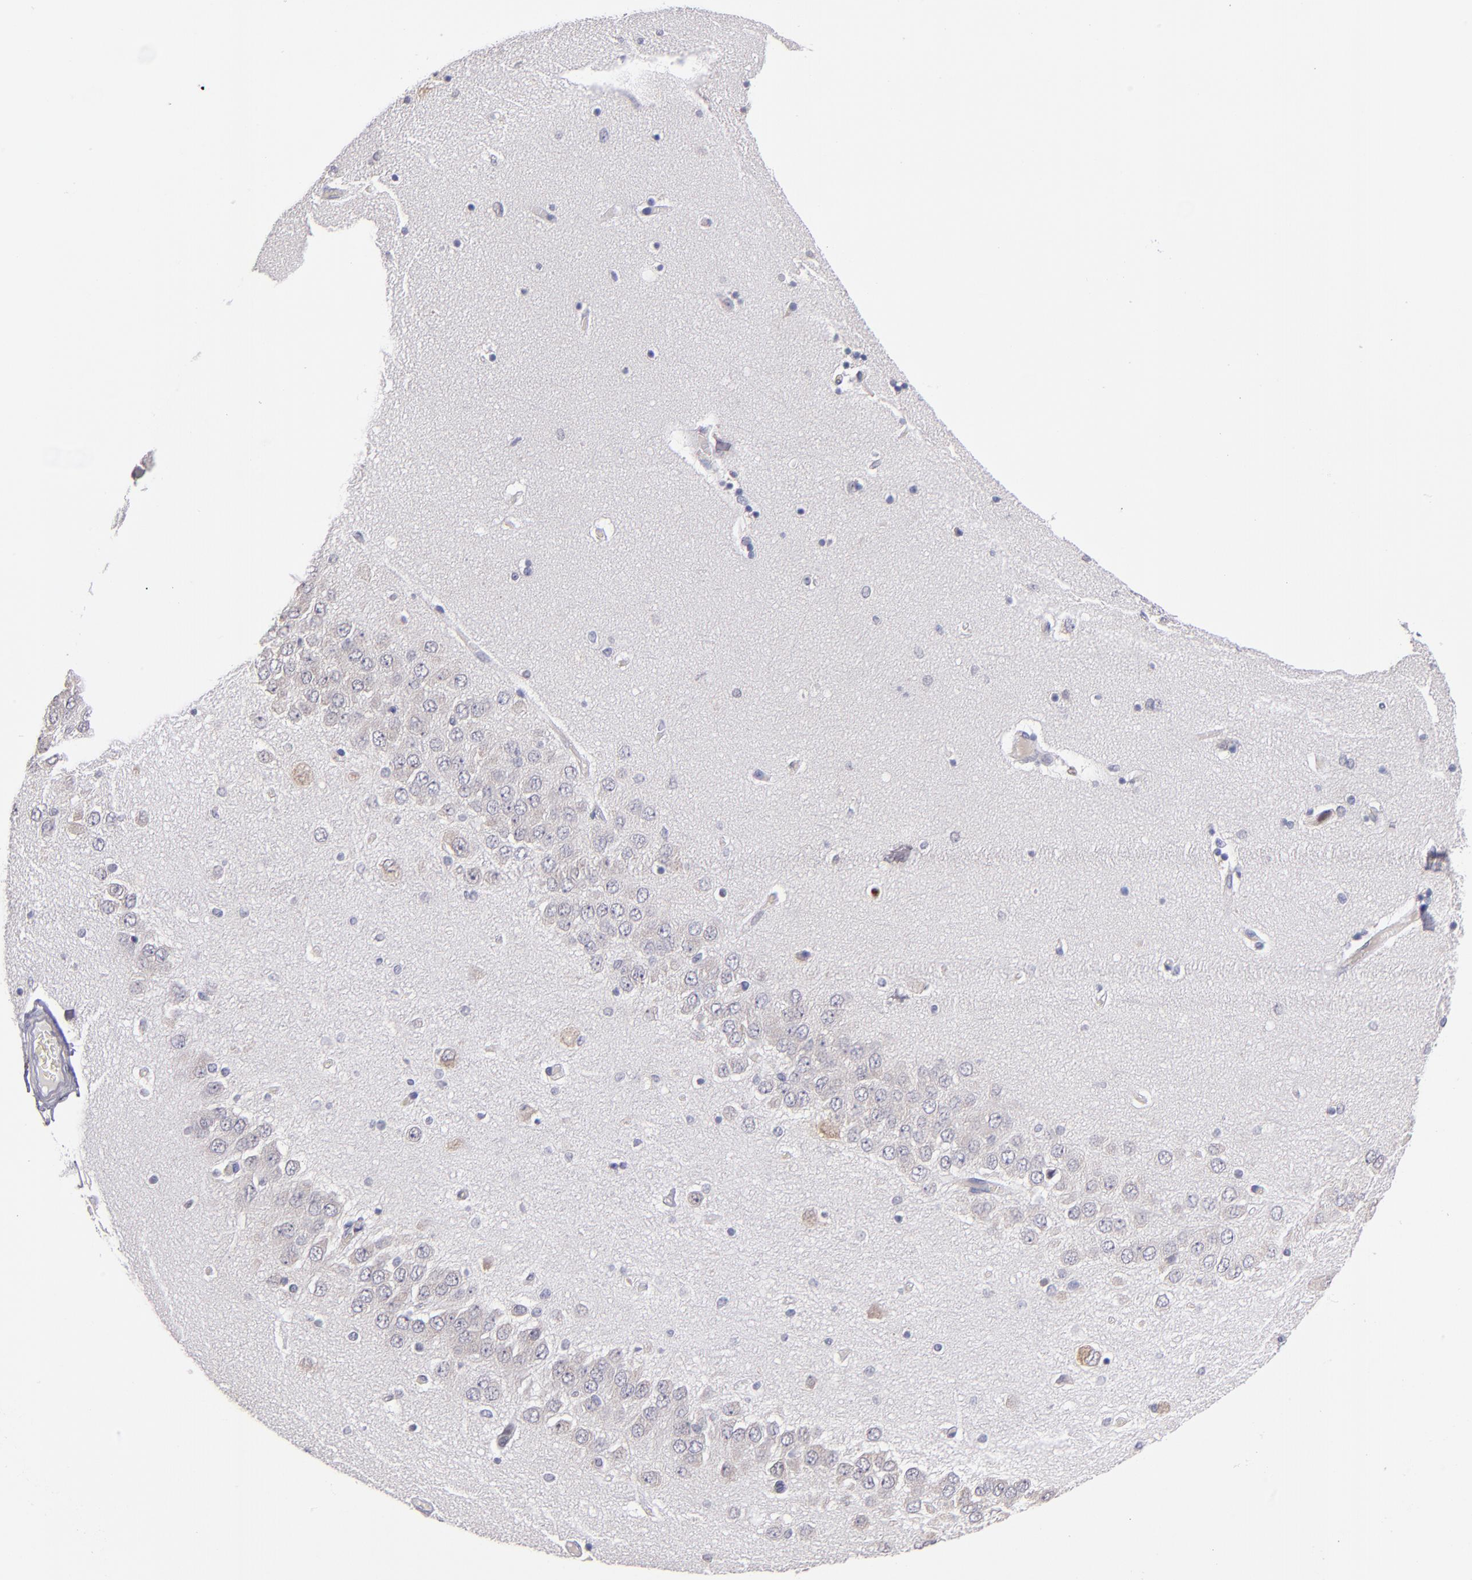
{"staining": {"intensity": "negative", "quantity": "none", "location": "none"}, "tissue": "hippocampus", "cell_type": "Glial cells", "image_type": "normal", "snomed": [{"axis": "morphology", "description": "Normal tissue, NOS"}, {"axis": "topography", "description": "Hippocampus"}], "caption": "Immunohistochemistry micrograph of normal hippocampus: human hippocampus stained with DAB (3,3'-diaminobenzidine) exhibits no significant protein positivity in glial cells.", "gene": "CDKL5", "patient": {"sex": "female", "age": 54}}